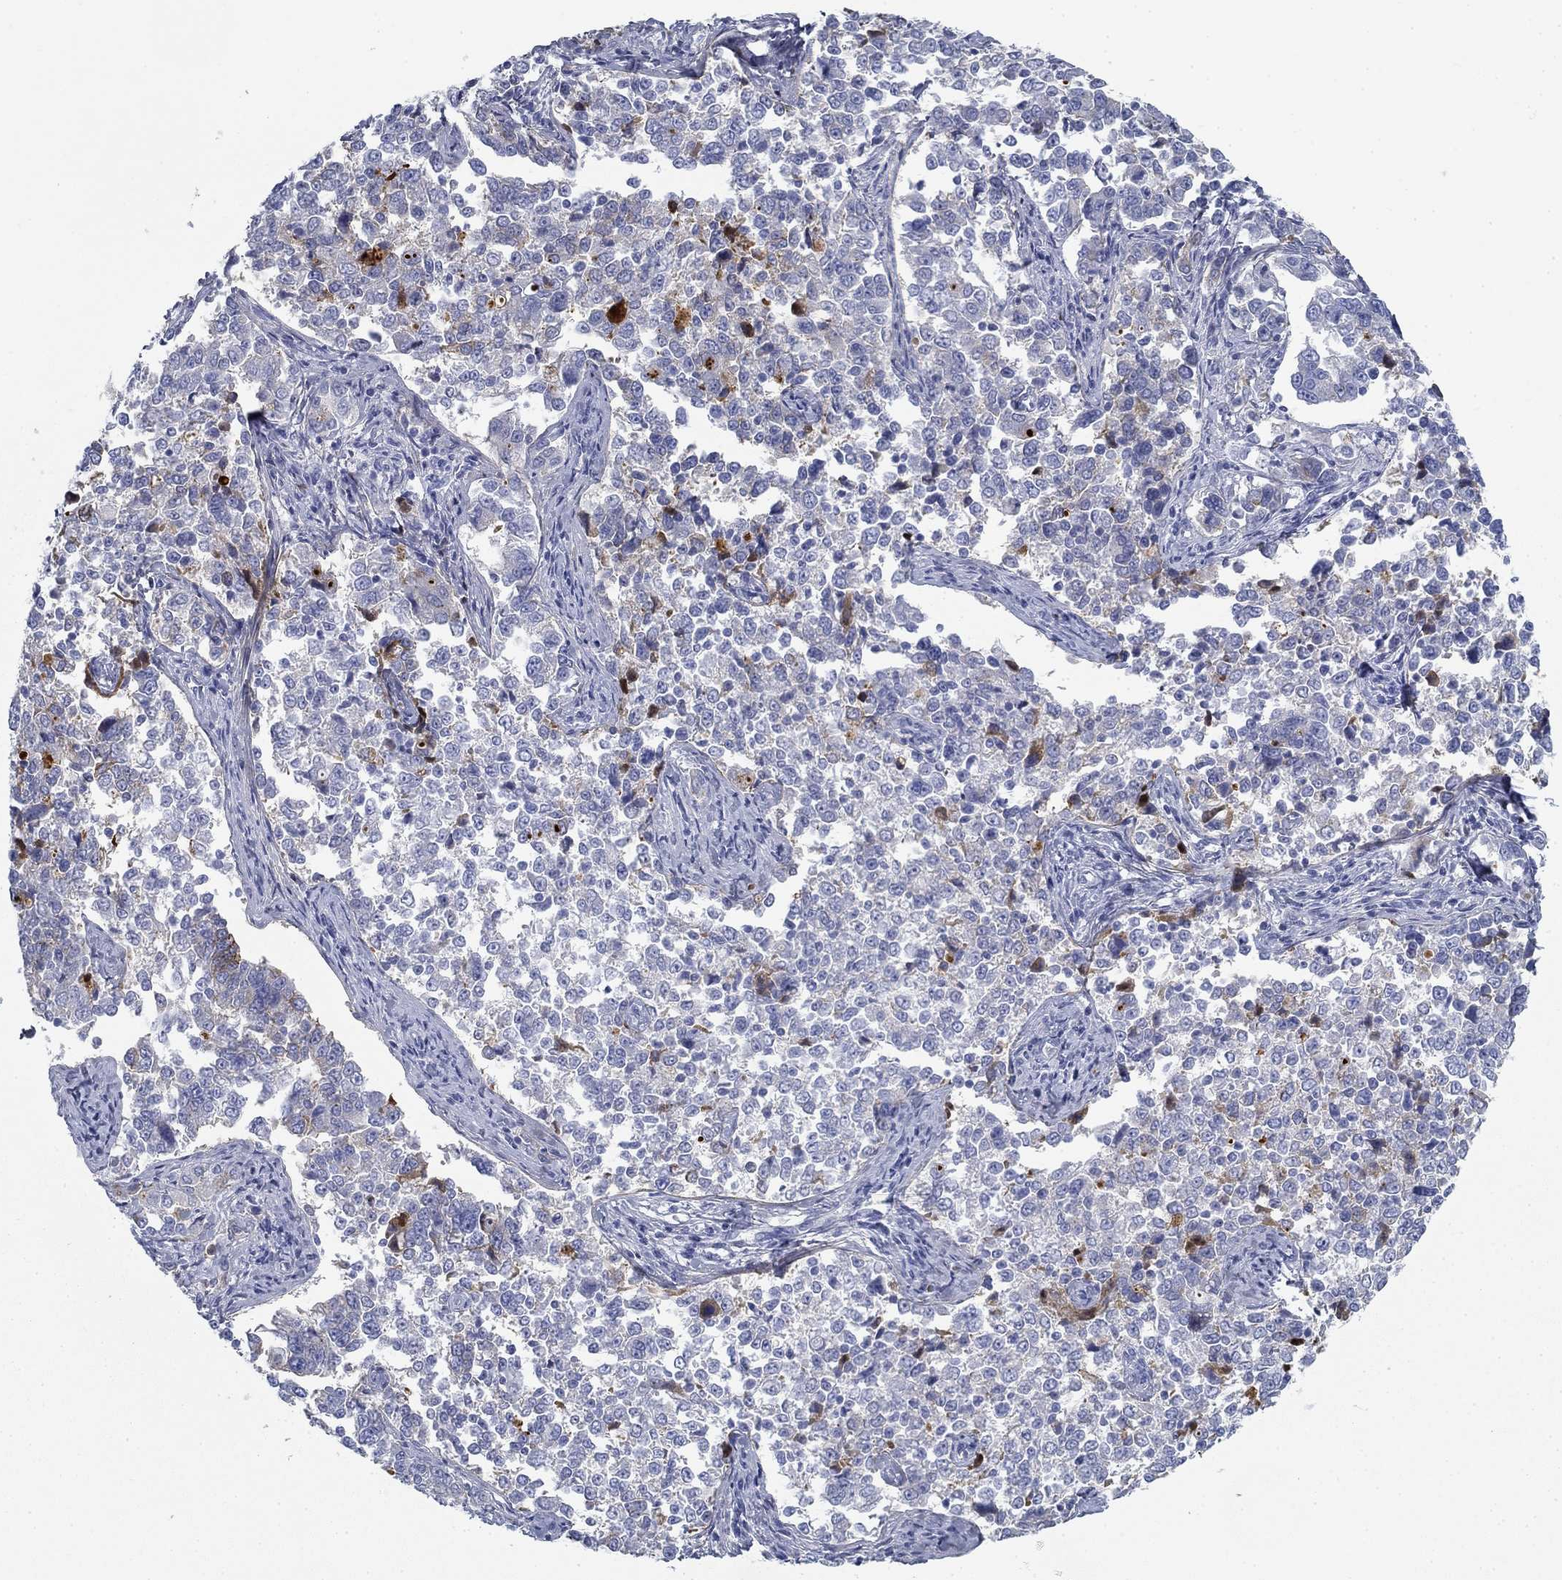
{"staining": {"intensity": "negative", "quantity": "none", "location": "none"}, "tissue": "endometrial cancer", "cell_type": "Tumor cells", "image_type": "cancer", "snomed": [{"axis": "morphology", "description": "Adenocarcinoma, NOS"}, {"axis": "topography", "description": "Endometrium"}], "caption": "This is an IHC micrograph of human endometrial cancer. There is no staining in tumor cells.", "gene": "GPC1", "patient": {"sex": "female", "age": 43}}